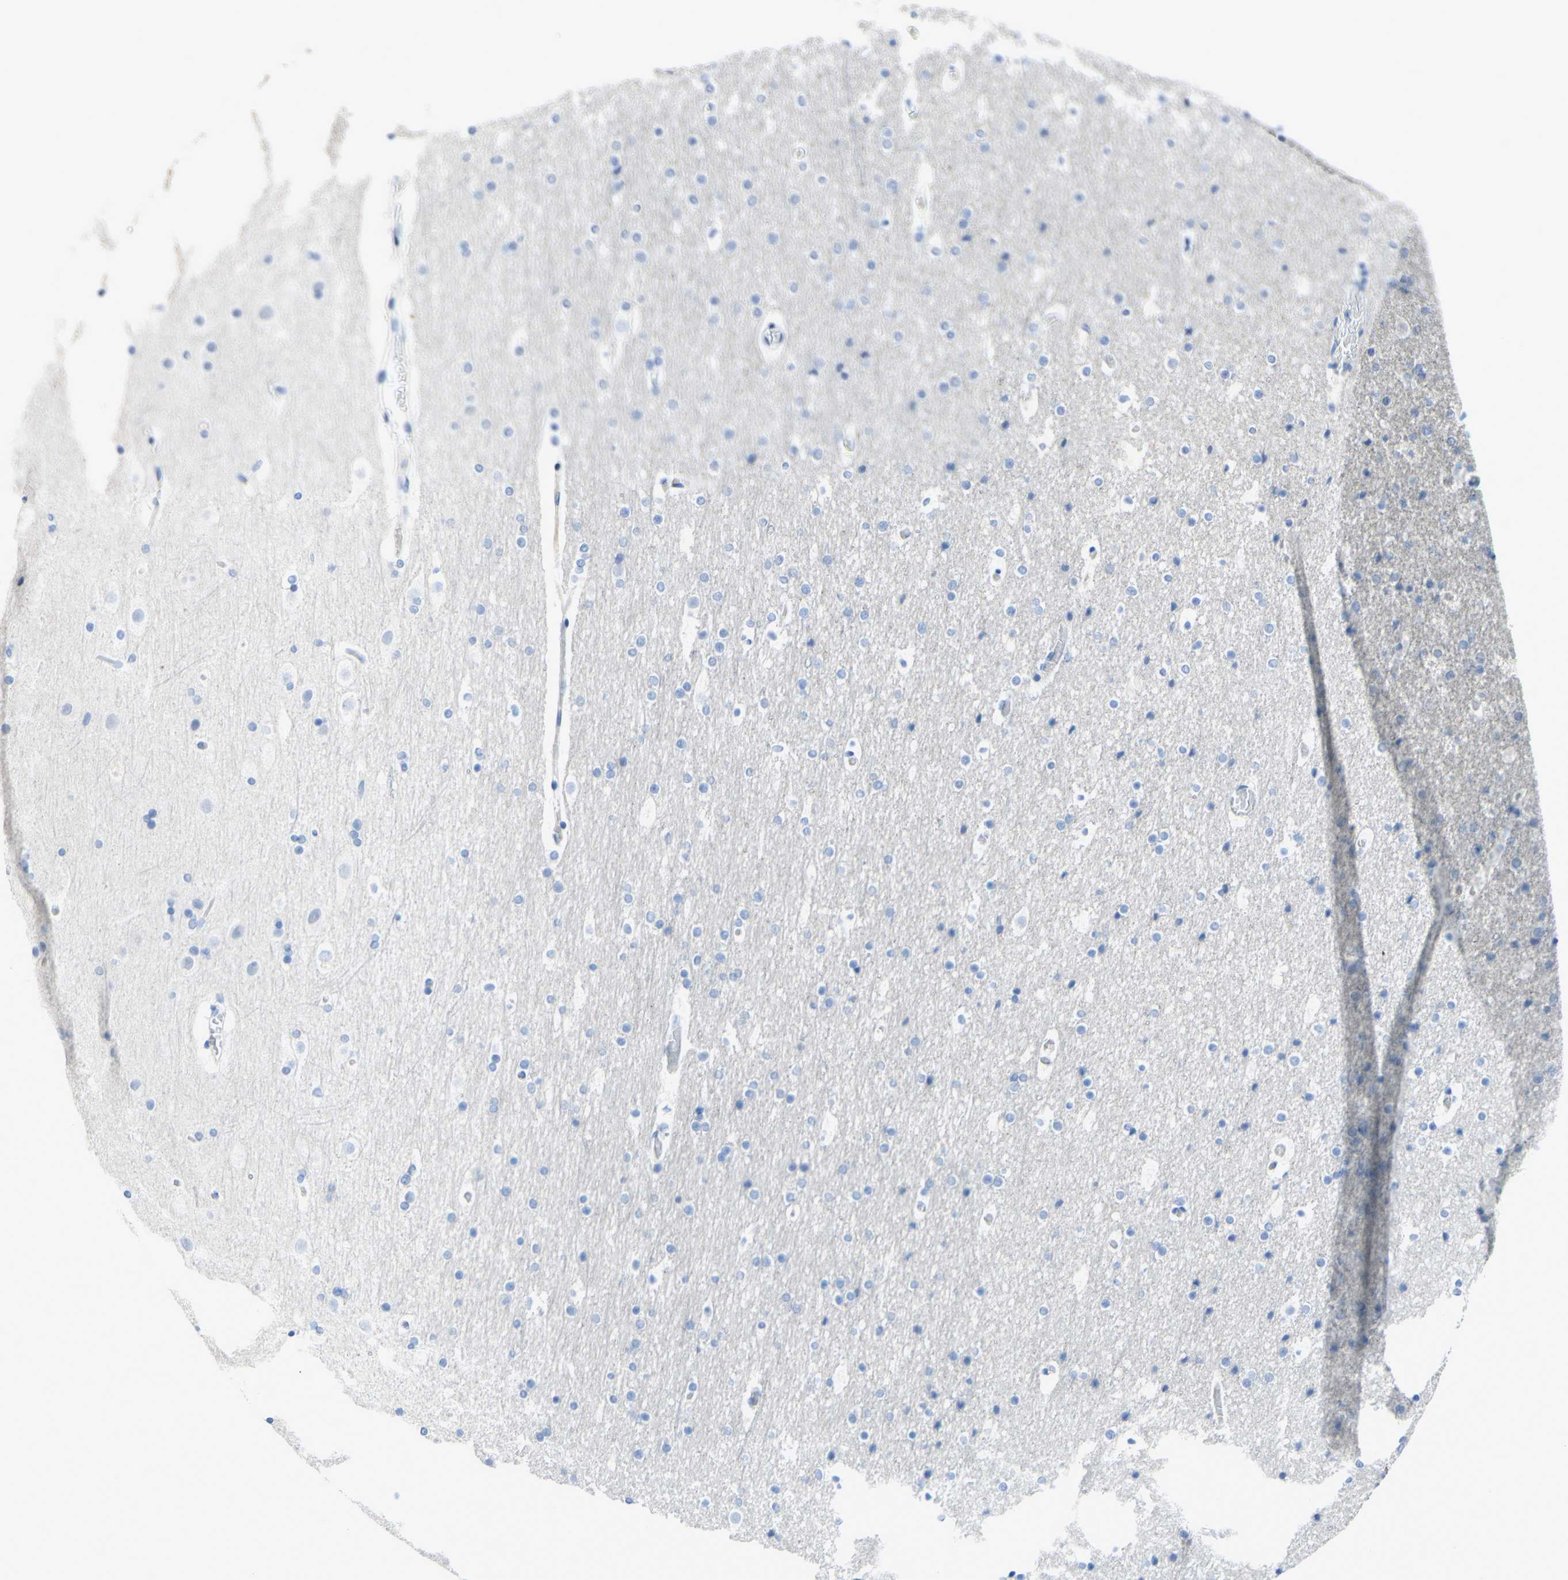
{"staining": {"intensity": "negative", "quantity": "none", "location": "none"}, "tissue": "cerebral cortex", "cell_type": "Endothelial cells", "image_type": "normal", "snomed": [{"axis": "morphology", "description": "Normal tissue, NOS"}, {"axis": "topography", "description": "Cerebral cortex"}], "caption": "Immunohistochemistry image of unremarkable cerebral cortex: cerebral cortex stained with DAB (3,3'-diaminobenzidine) exhibits no significant protein expression in endothelial cells.", "gene": "DSC2", "patient": {"sex": "male", "age": 57}}